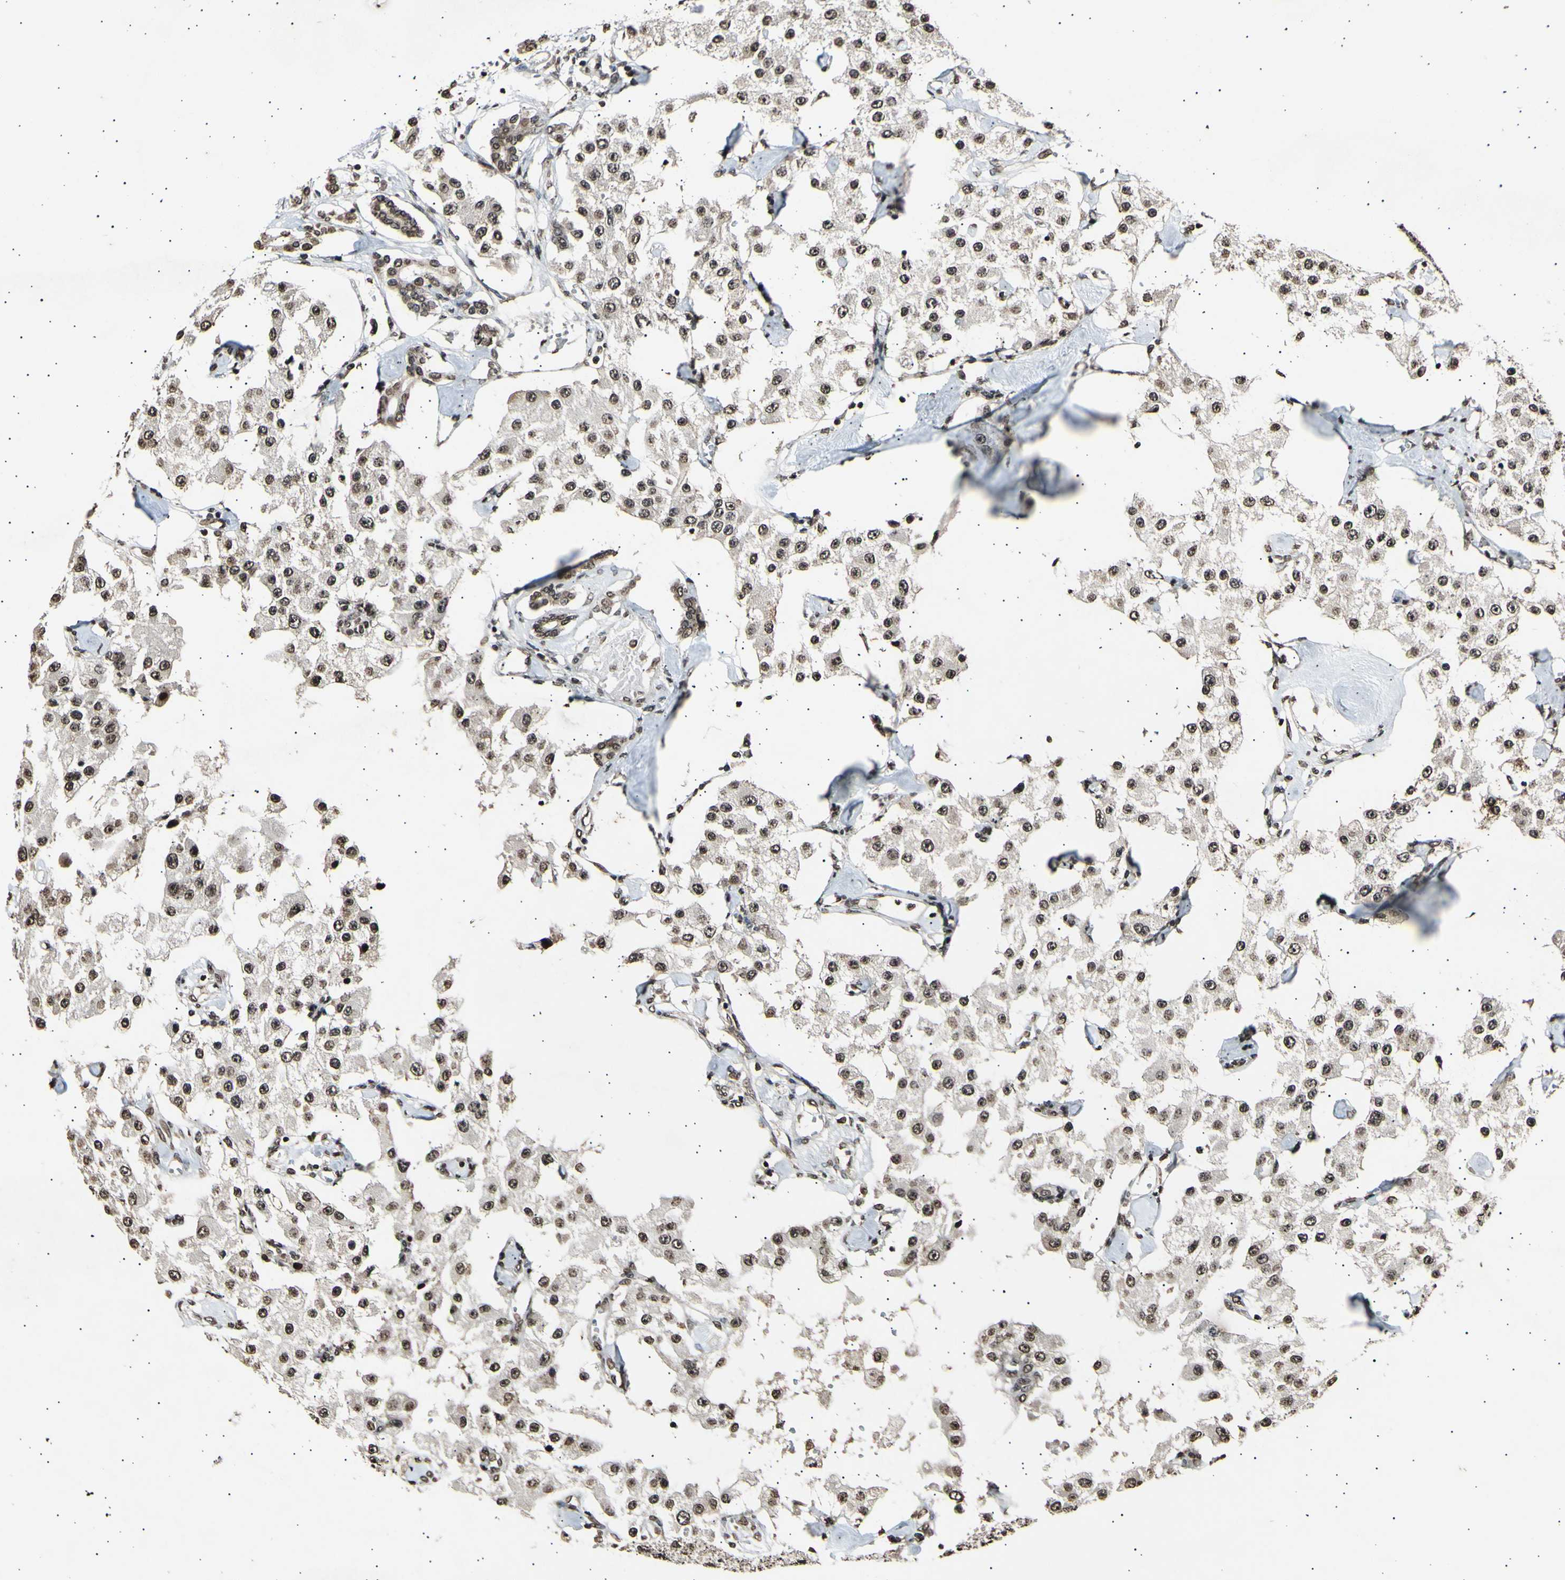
{"staining": {"intensity": "moderate", "quantity": ">75%", "location": "cytoplasmic/membranous,nuclear"}, "tissue": "carcinoid", "cell_type": "Tumor cells", "image_type": "cancer", "snomed": [{"axis": "morphology", "description": "Carcinoid, malignant, NOS"}, {"axis": "topography", "description": "Pancreas"}], "caption": "IHC of human carcinoid demonstrates medium levels of moderate cytoplasmic/membranous and nuclear staining in about >75% of tumor cells. (brown staining indicates protein expression, while blue staining denotes nuclei).", "gene": "ANAPC7", "patient": {"sex": "male", "age": 41}}